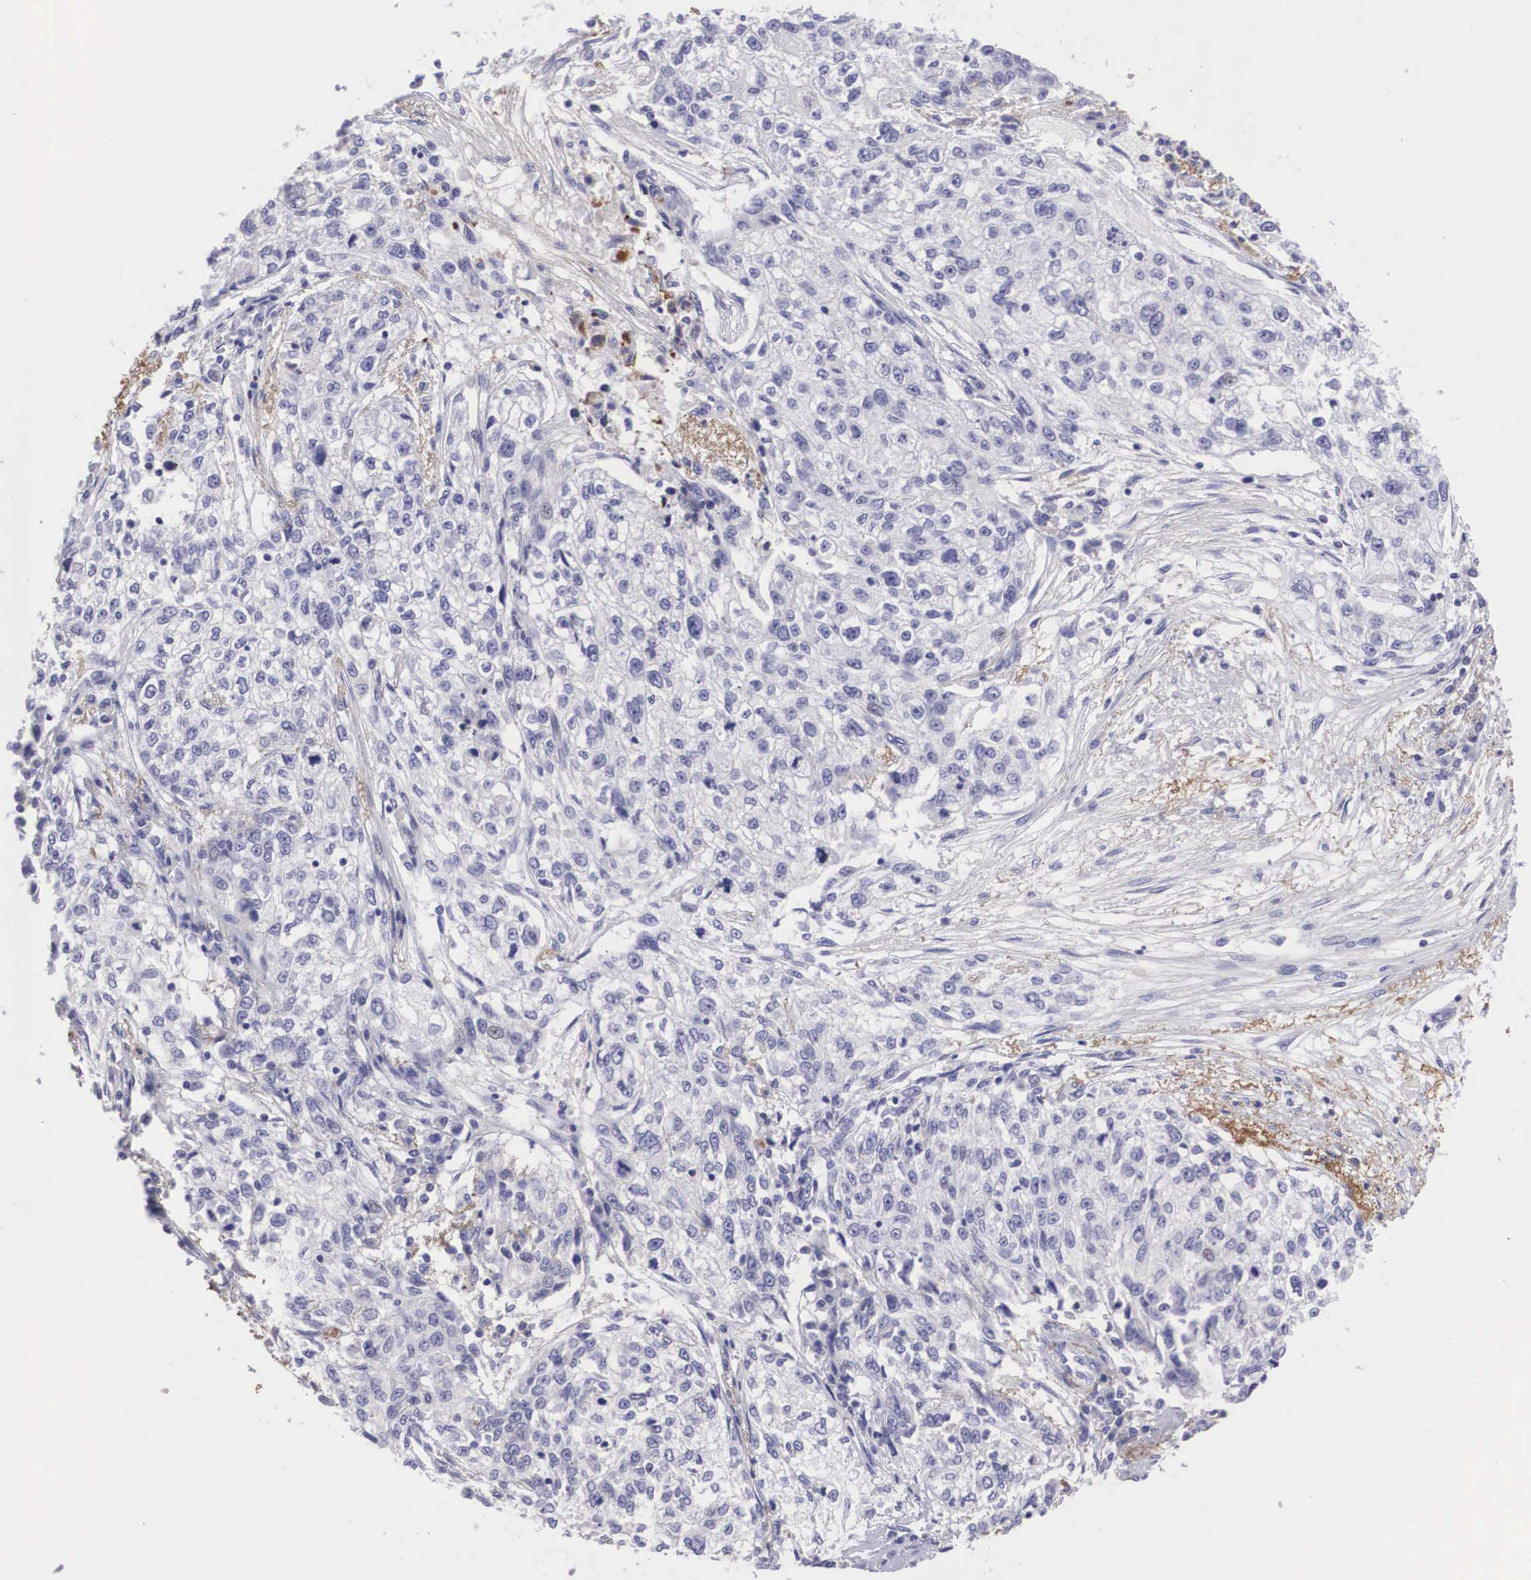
{"staining": {"intensity": "negative", "quantity": "none", "location": "none"}, "tissue": "cervical cancer", "cell_type": "Tumor cells", "image_type": "cancer", "snomed": [{"axis": "morphology", "description": "Squamous cell carcinoma, NOS"}, {"axis": "topography", "description": "Cervix"}], "caption": "Tumor cells are negative for protein expression in human cervical squamous cell carcinoma.", "gene": "CLU", "patient": {"sex": "female", "age": 57}}